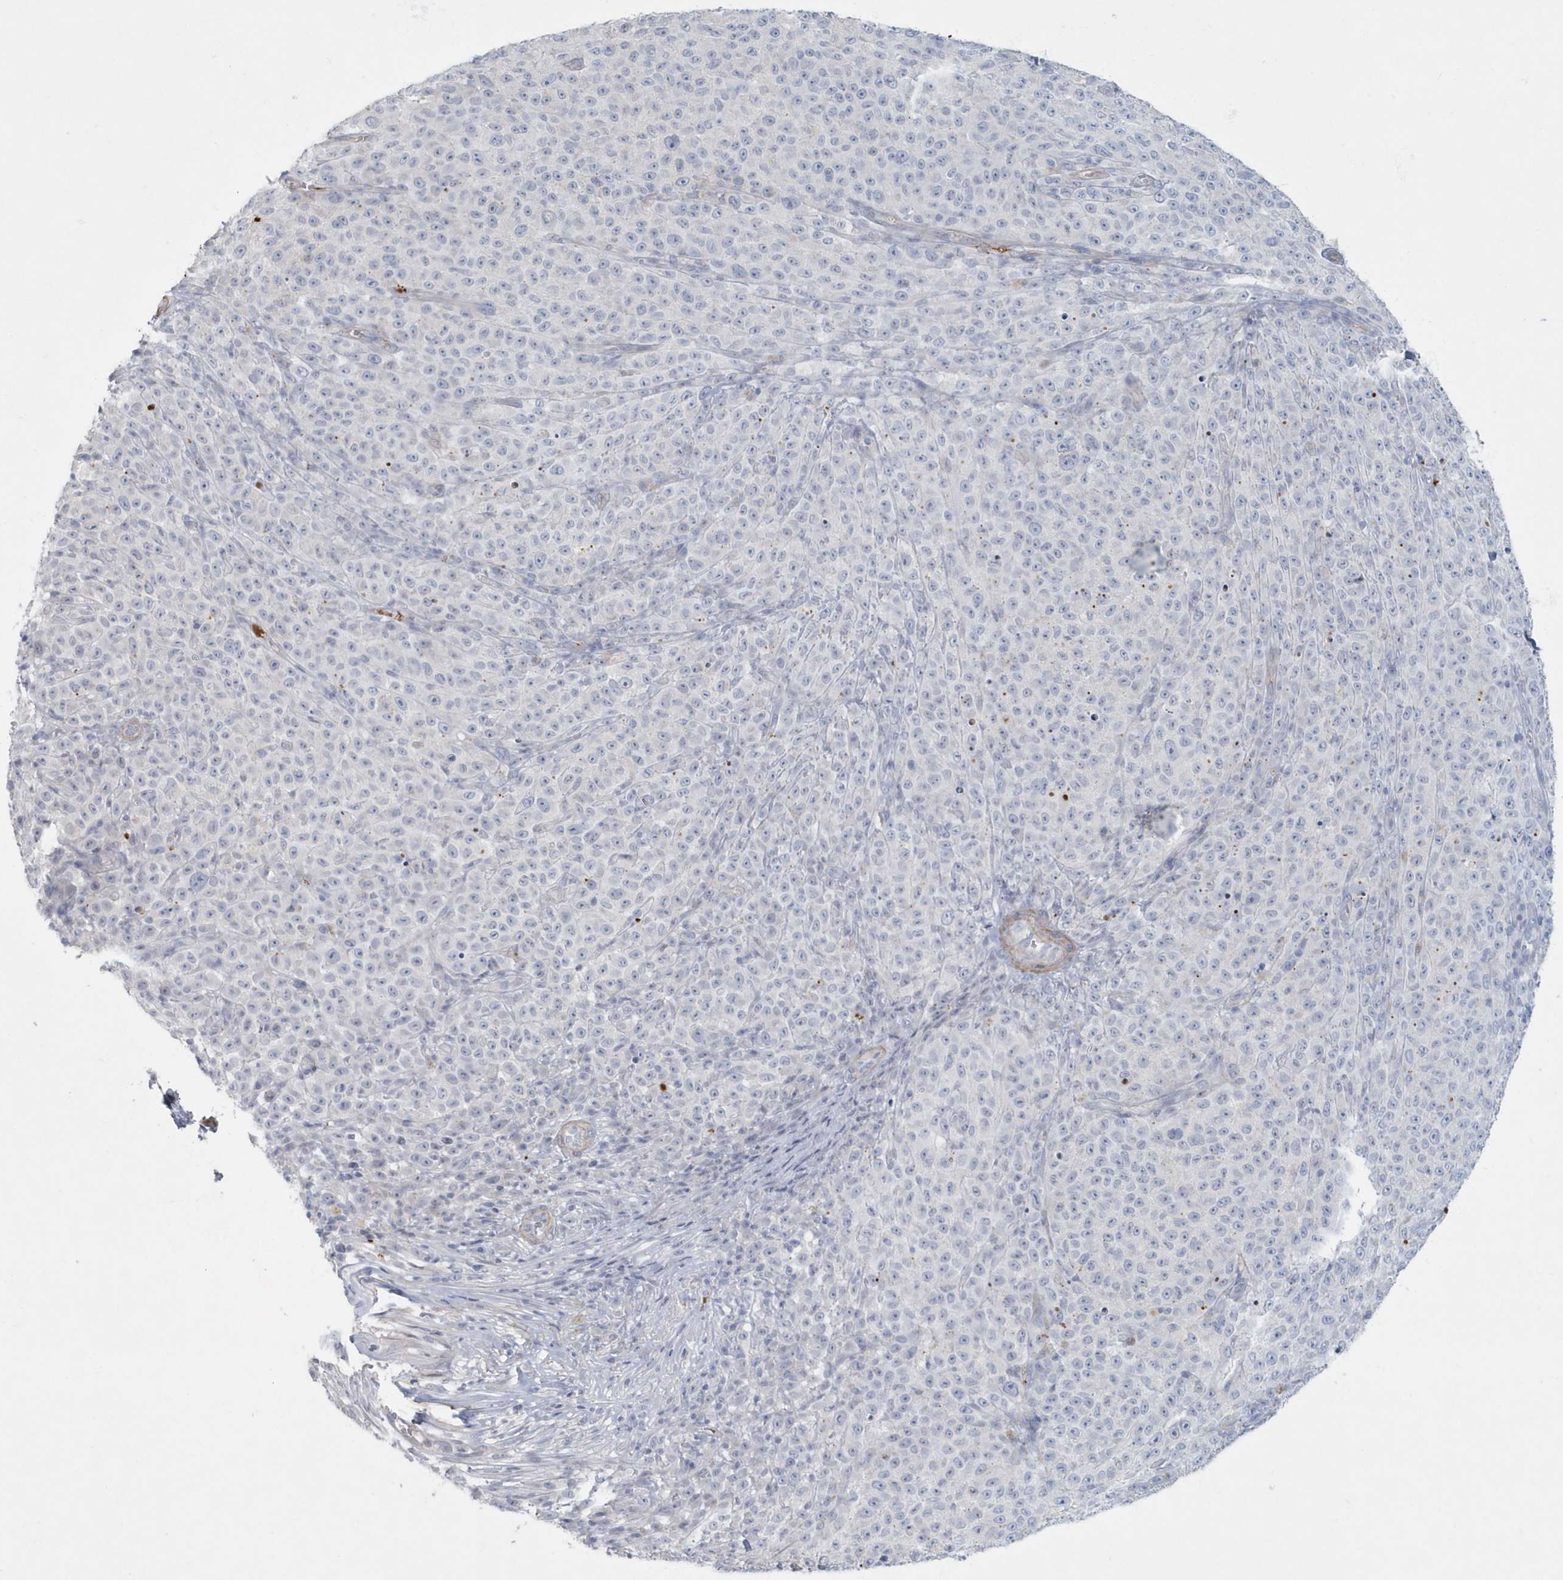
{"staining": {"intensity": "negative", "quantity": "none", "location": "none"}, "tissue": "melanoma", "cell_type": "Tumor cells", "image_type": "cancer", "snomed": [{"axis": "morphology", "description": "Malignant melanoma, NOS"}, {"axis": "topography", "description": "Skin"}], "caption": "Tumor cells show no significant expression in melanoma. The staining was performed using DAB to visualize the protein expression in brown, while the nuclei were stained in blue with hematoxylin (Magnification: 20x).", "gene": "MYOT", "patient": {"sex": "female", "age": 82}}